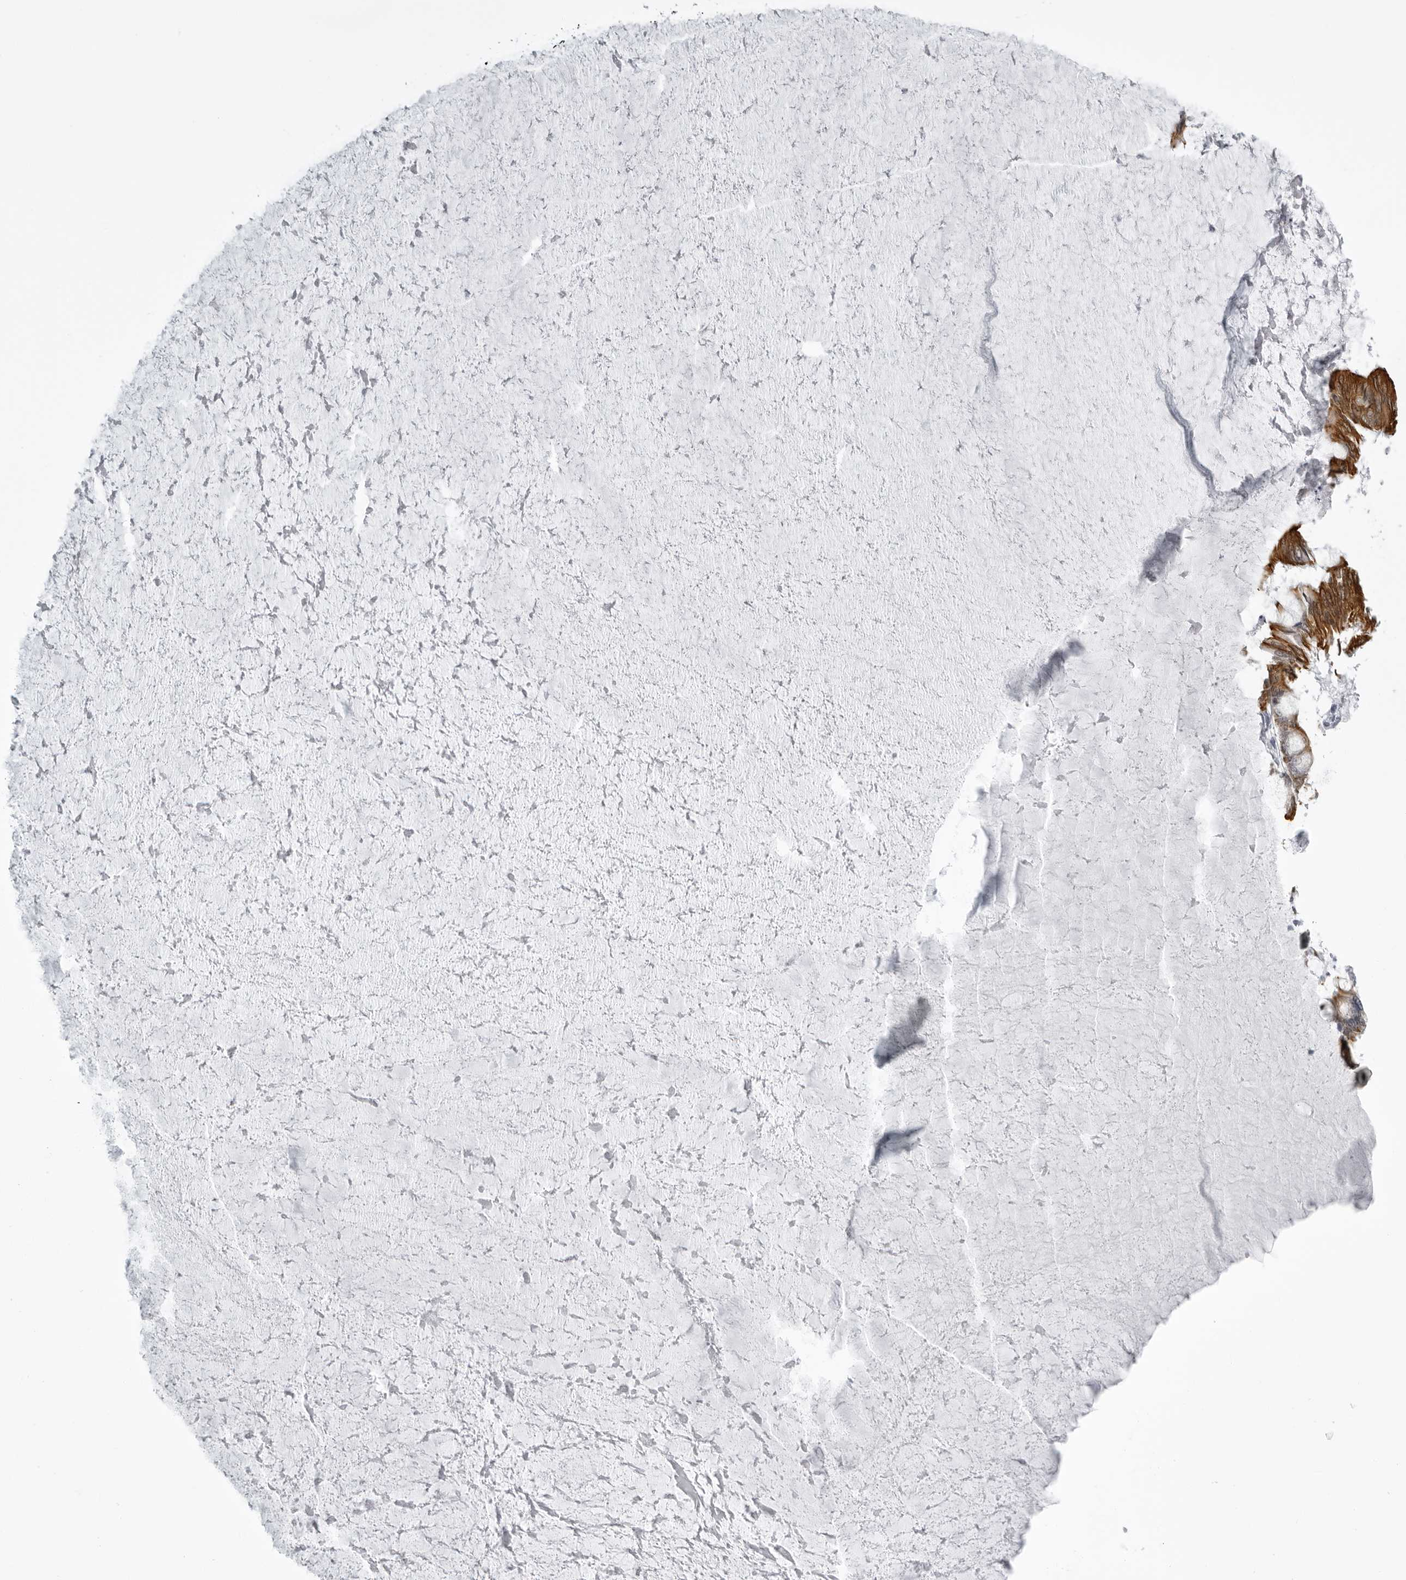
{"staining": {"intensity": "moderate", "quantity": ">75%", "location": "cytoplasmic/membranous"}, "tissue": "ovarian cancer", "cell_type": "Tumor cells", "image_type": "cancer", "snomed": [{"axis": "morphology", "description": "Cystadenocarcinoma, mucinous, NOS"}, {"axis": "topography", "description": "Ovary"}], "caption": "Immunohistochemistry (IHC) (DAB) staining of human mucinous cystadenocarcinoma (ovarian) demonstrates moderate cytoplasmic/membranous protein staining in approximately >75% of tumor cells. The staining was performed using DAB (3,3'-diaminobenzidine) to visualize the protein expression in brown, while the nuclei were stained in blue with hematoxylin (Magnification: 20x).", "gene": "UROD", "patient": {"sex": "female", "age": 61}}